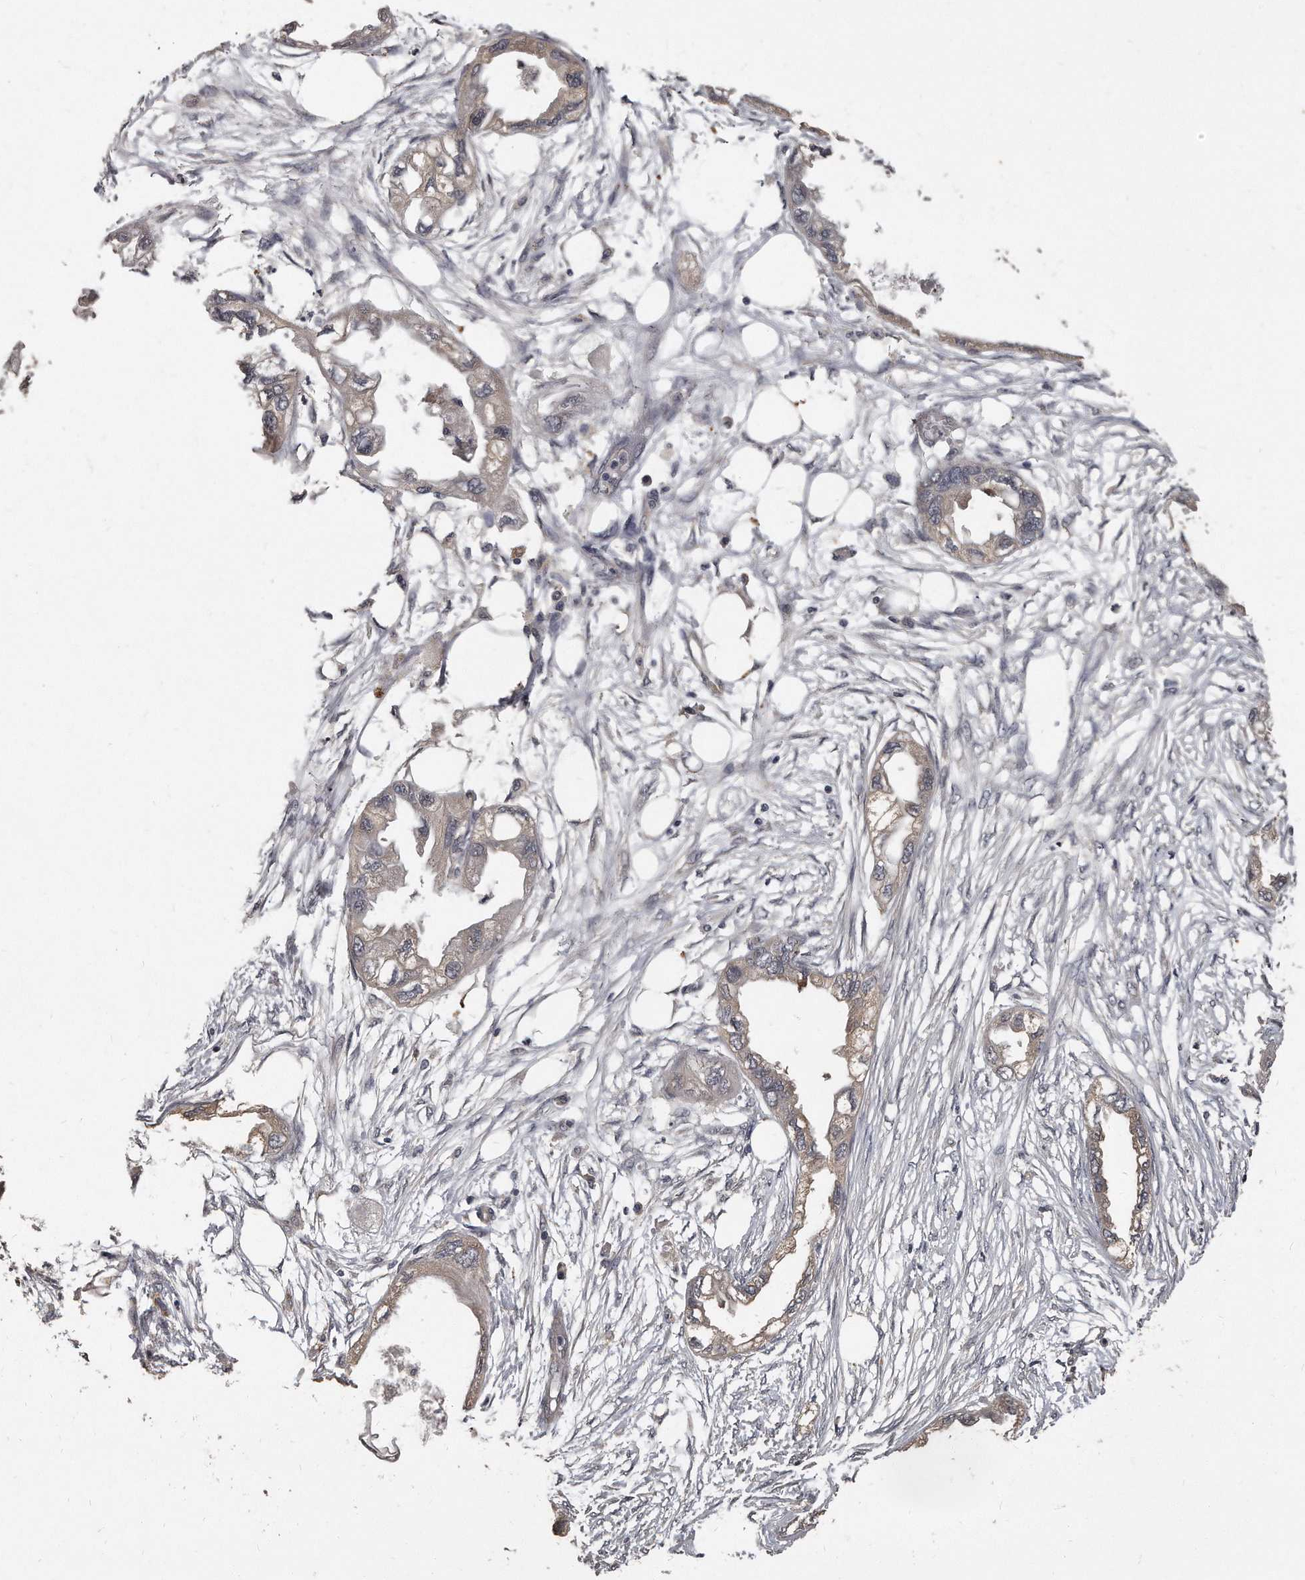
{"staining": {"intensity": "weak", "quantity": "<25%", "location": "cytoplasmic/membranous"}, "tissue": "endometrial cancer", "cell_type": "Tumor cells", "image_type": "cancer", "snomed": [{"axis": "morphology", "description": "Adenocarcinoma, NOS"}, {"axis": "morphology", "description": "Adenocarcinoma, metastatic, NOS"}, {"axis": "topography", "description": "Adipose tissue"}, {"axis": "topography", "description": "Endometrium"}], "caption": "There is no significant expression in tumor cells of endometrial cancer (adenocarcinoma).", "gene": "GRB10", "patient": {"sex": "female", "age": 67}}